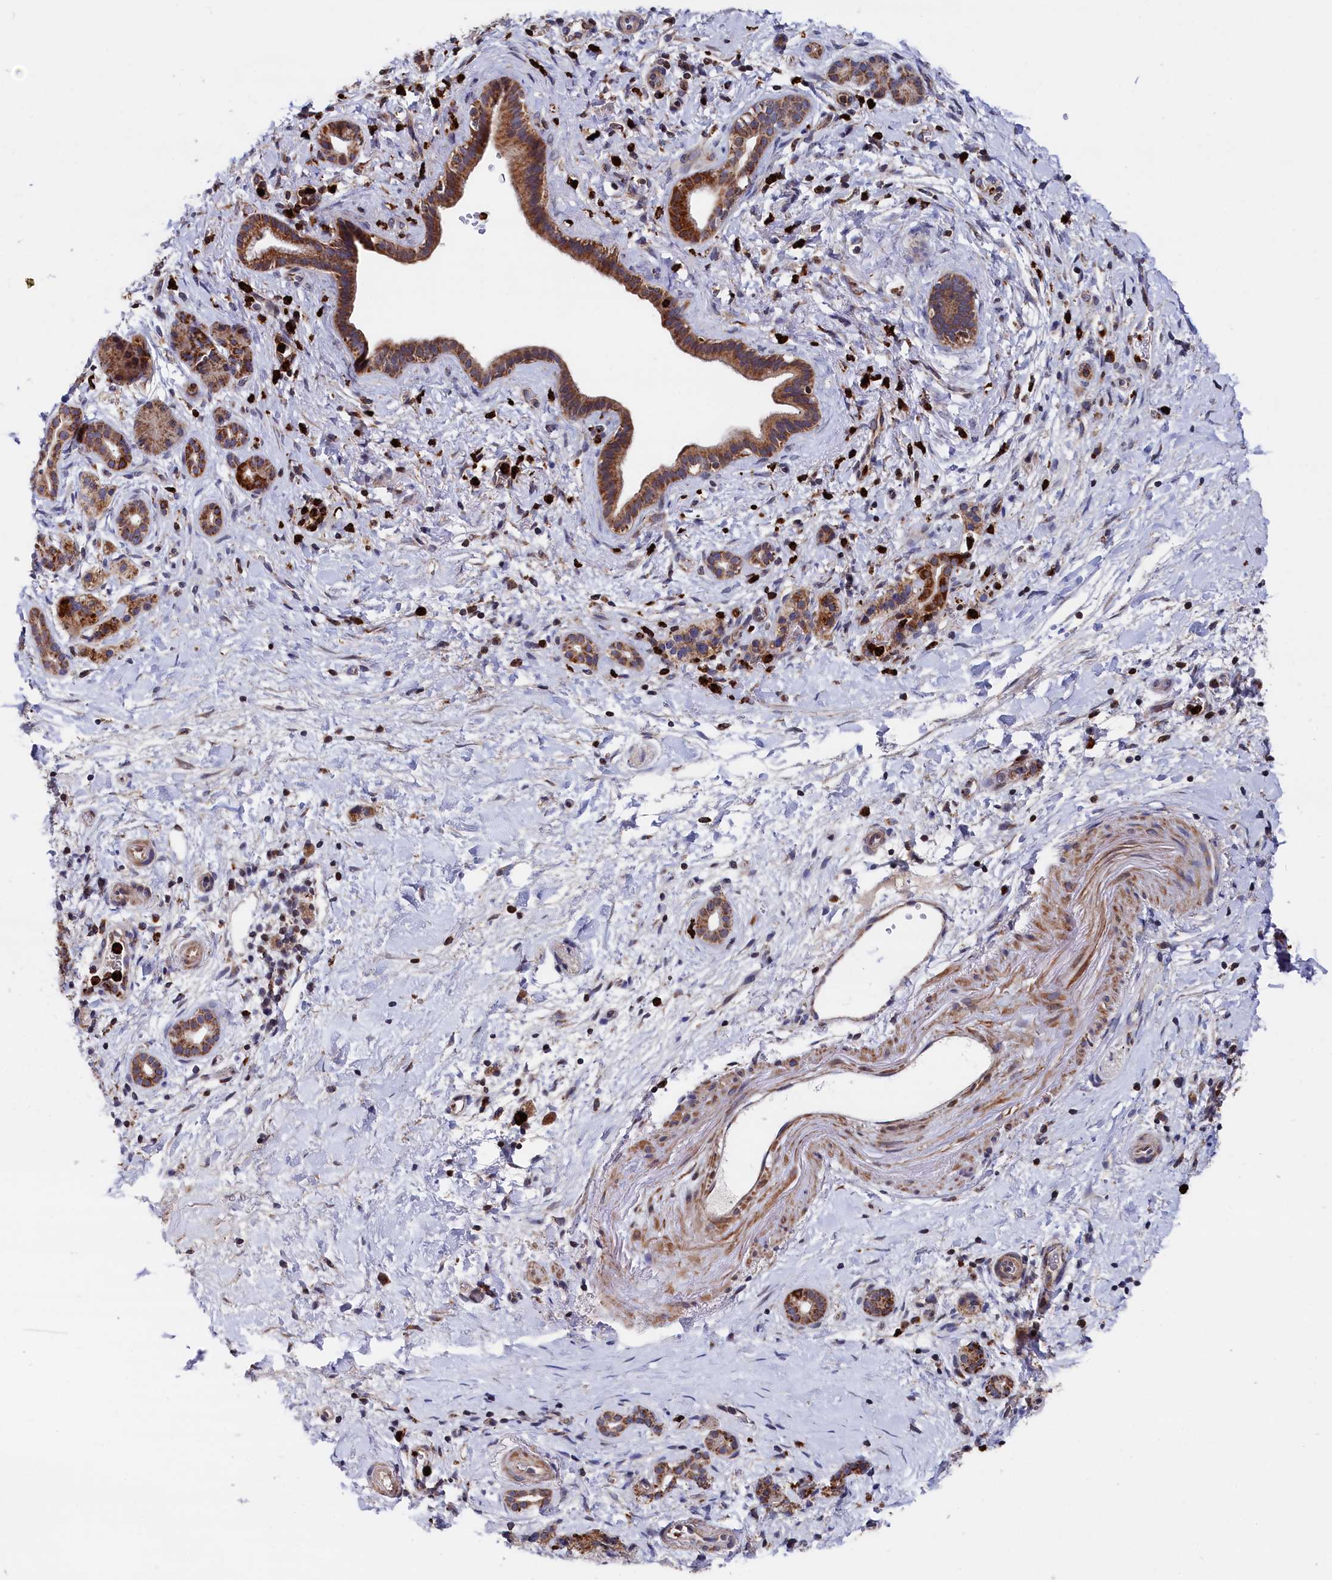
{"staining": {"intensity": "moderate", "quantity": ">75%", "location": "cytoplasmic/membranous"}, "tissue": "pancreatic cancer", "cell_type": "Tumor cells", "image_type": "cancer", "snomed": [{"axis": "morphology", "description": "Normal tissue, NOS"}, {"axis": "morphology", "description": "Adenocarcinoma, NOS"}, {"axis": "topography", "description": "Pancreas"}, {"axis": "topography", "description": "Peripheral nerve tissue"}], "caption": "Immunohistochemical staining of adenocarcinoma (pancreatic) exhibits medium levels of moderate cytoplasmic/membranous expression in about >75% of tumor cells.", "gene": "CHCHD1", "patient": {"sex": "female", "age": 77}}